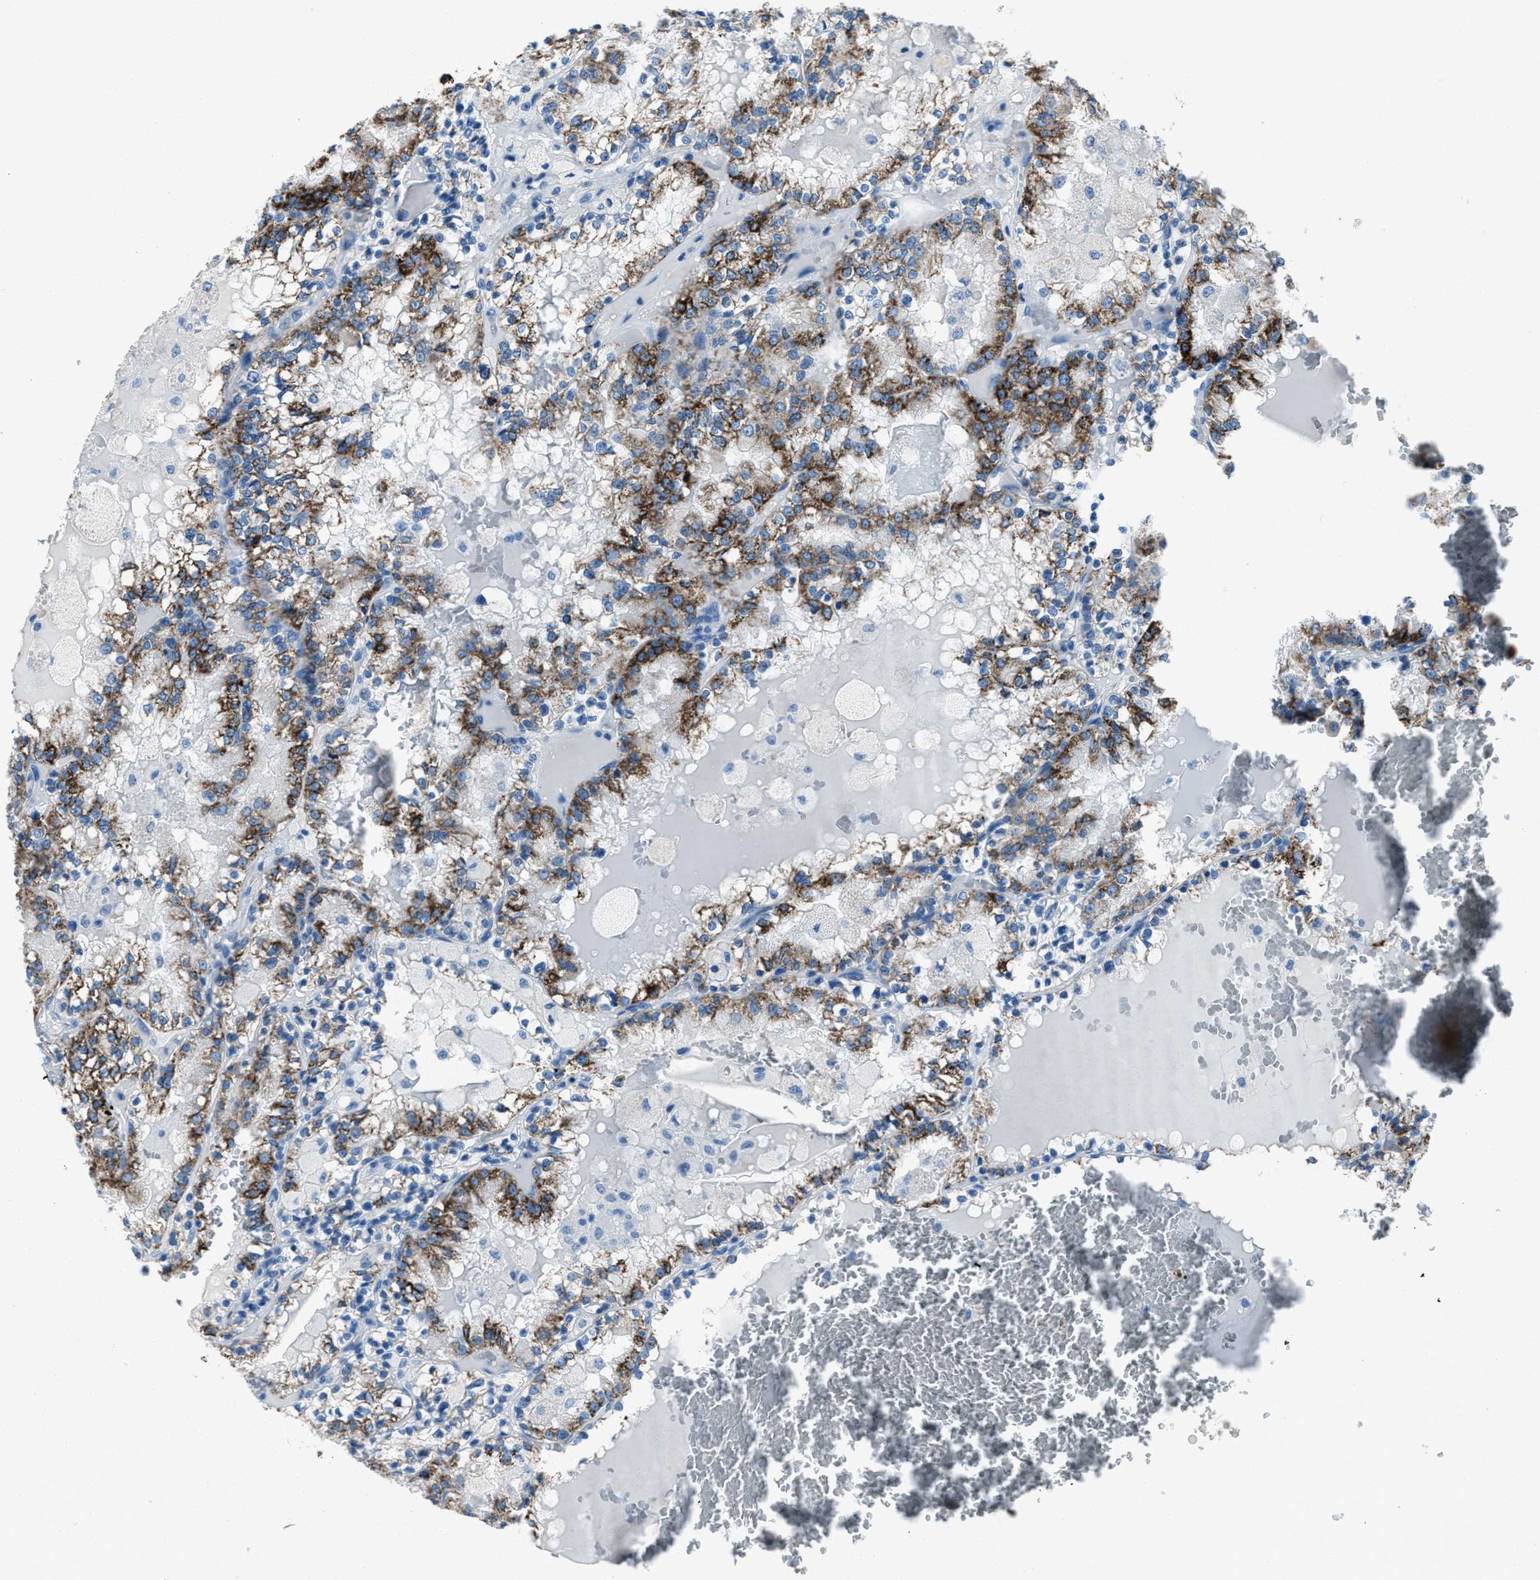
{"staining": {"intensity": "moderate", "quantity": ">75%", "location": "cytoplasmic/membranous"}, "tissue": "renal cancer", "cell_type": "Tumor cells", "image_type": "cancer", "snomed": [{"axis": "morphology", "description": "Adenocarcinoma, NOS"}, {"axis": "topography", "description": "Kidney"}], "caption": "Immunohistochemistry (IHC) staining of renal cancer (adenocarcinoma), which shows medium levels of moderate cytoplasmic/membranous staining in approximately >75% of tumor cells indicating moderate cytoplasmic/membranous protein expression. The staining was performed using DAB (brown) for protein detection and nuclei were counterstained in hematoxylin (blue).", "gene": "AMACR", "patient": {"sex": "female", "age": 56}}